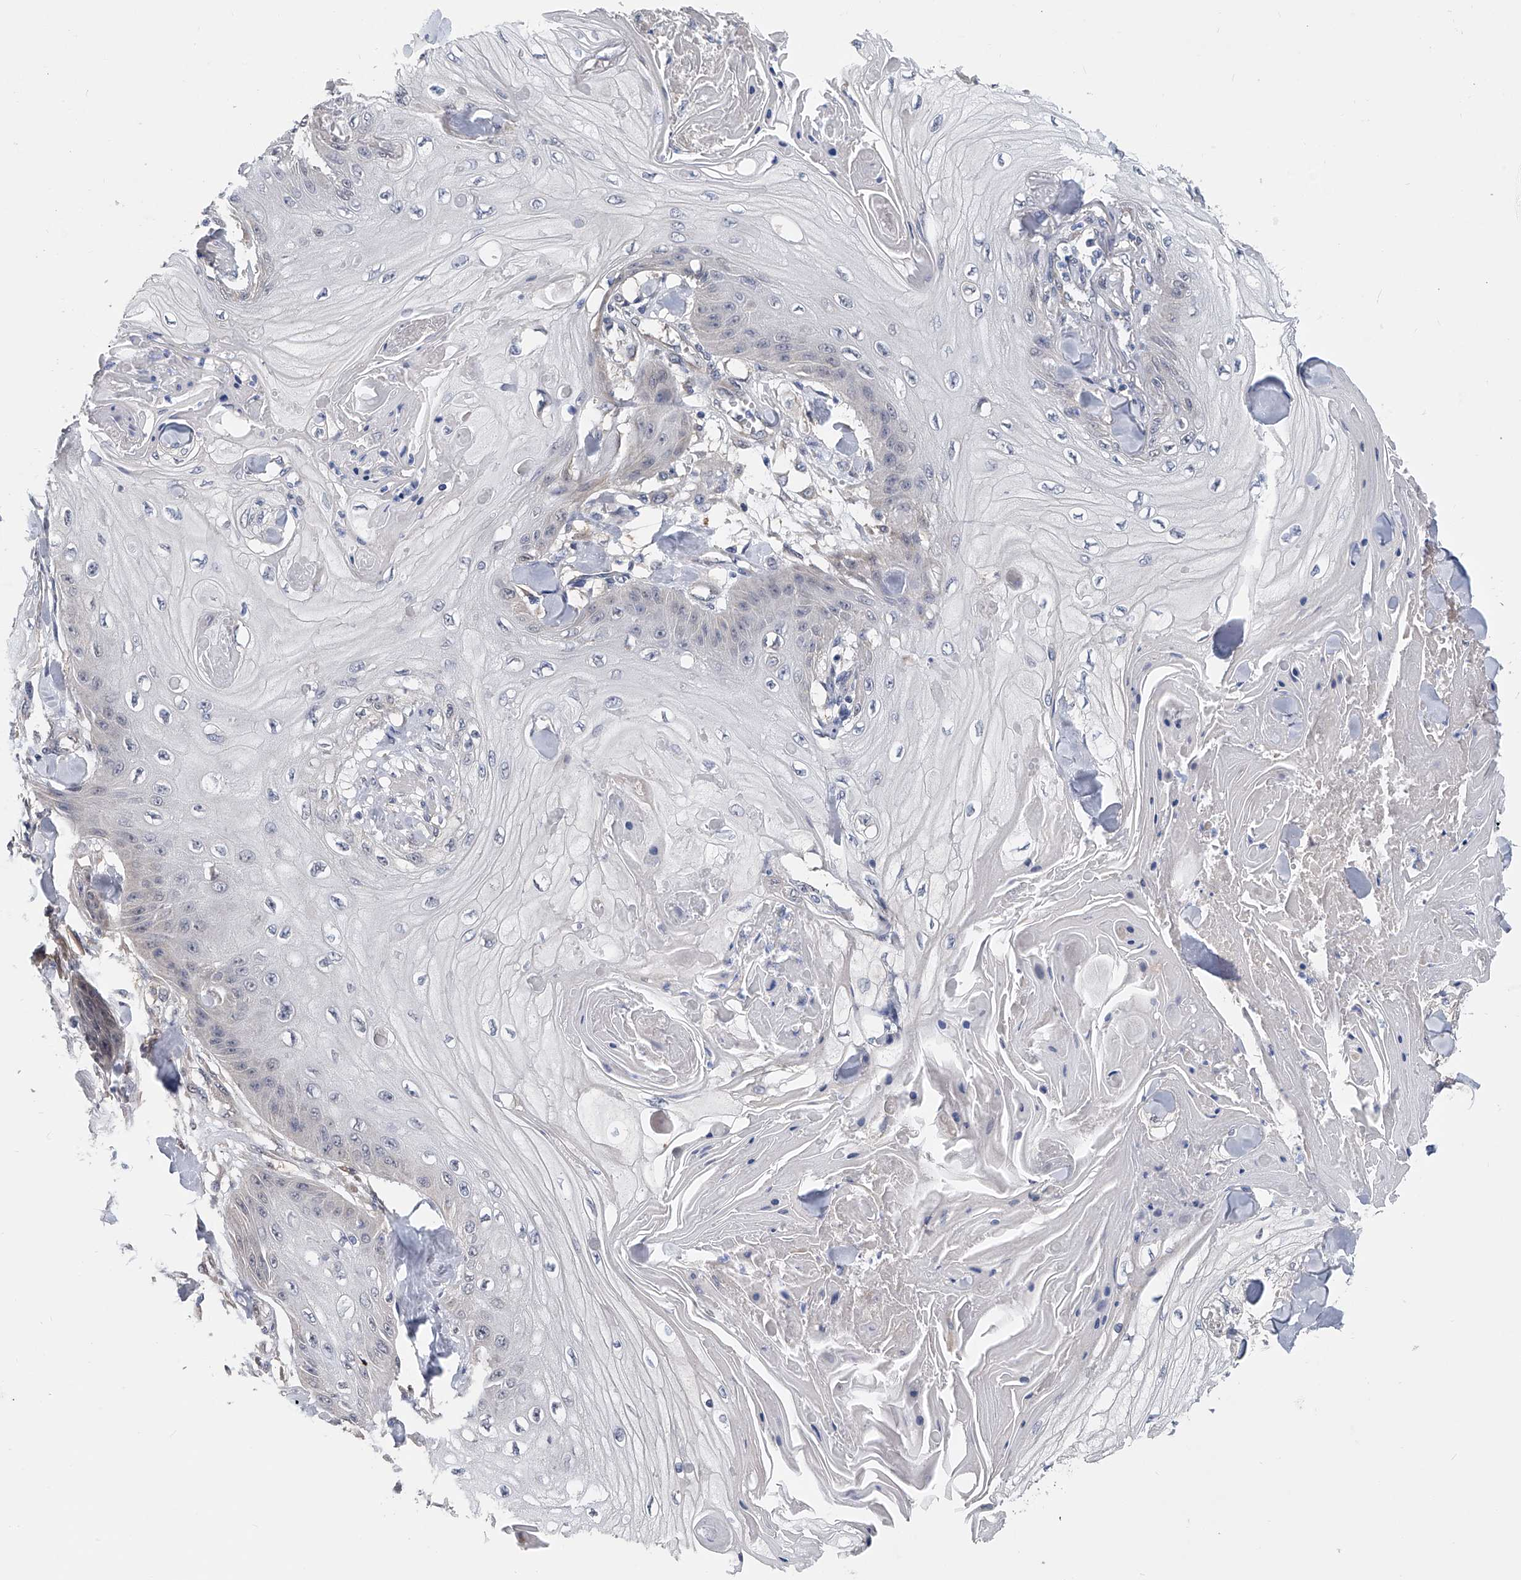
{"staining": {"intensity": "negative", "quantity": "none", "location": "none"}, "tissue": "skin cancer", "cell_type": "Tumor cells", "image_type": "cancer", "snomed": [{"axis": "morphology", "description": "Squamous cell carcinoma, NOS"}, {"axis": "topography", "description": "Skin"}], "caption": "Human skin squamous cell carcinoma stained for a protein using immunohistochemistry (IHC) shows no positivity in tumor cells.", "gene": "PGM3", "patient": {"sex": "male", "age": 74}}